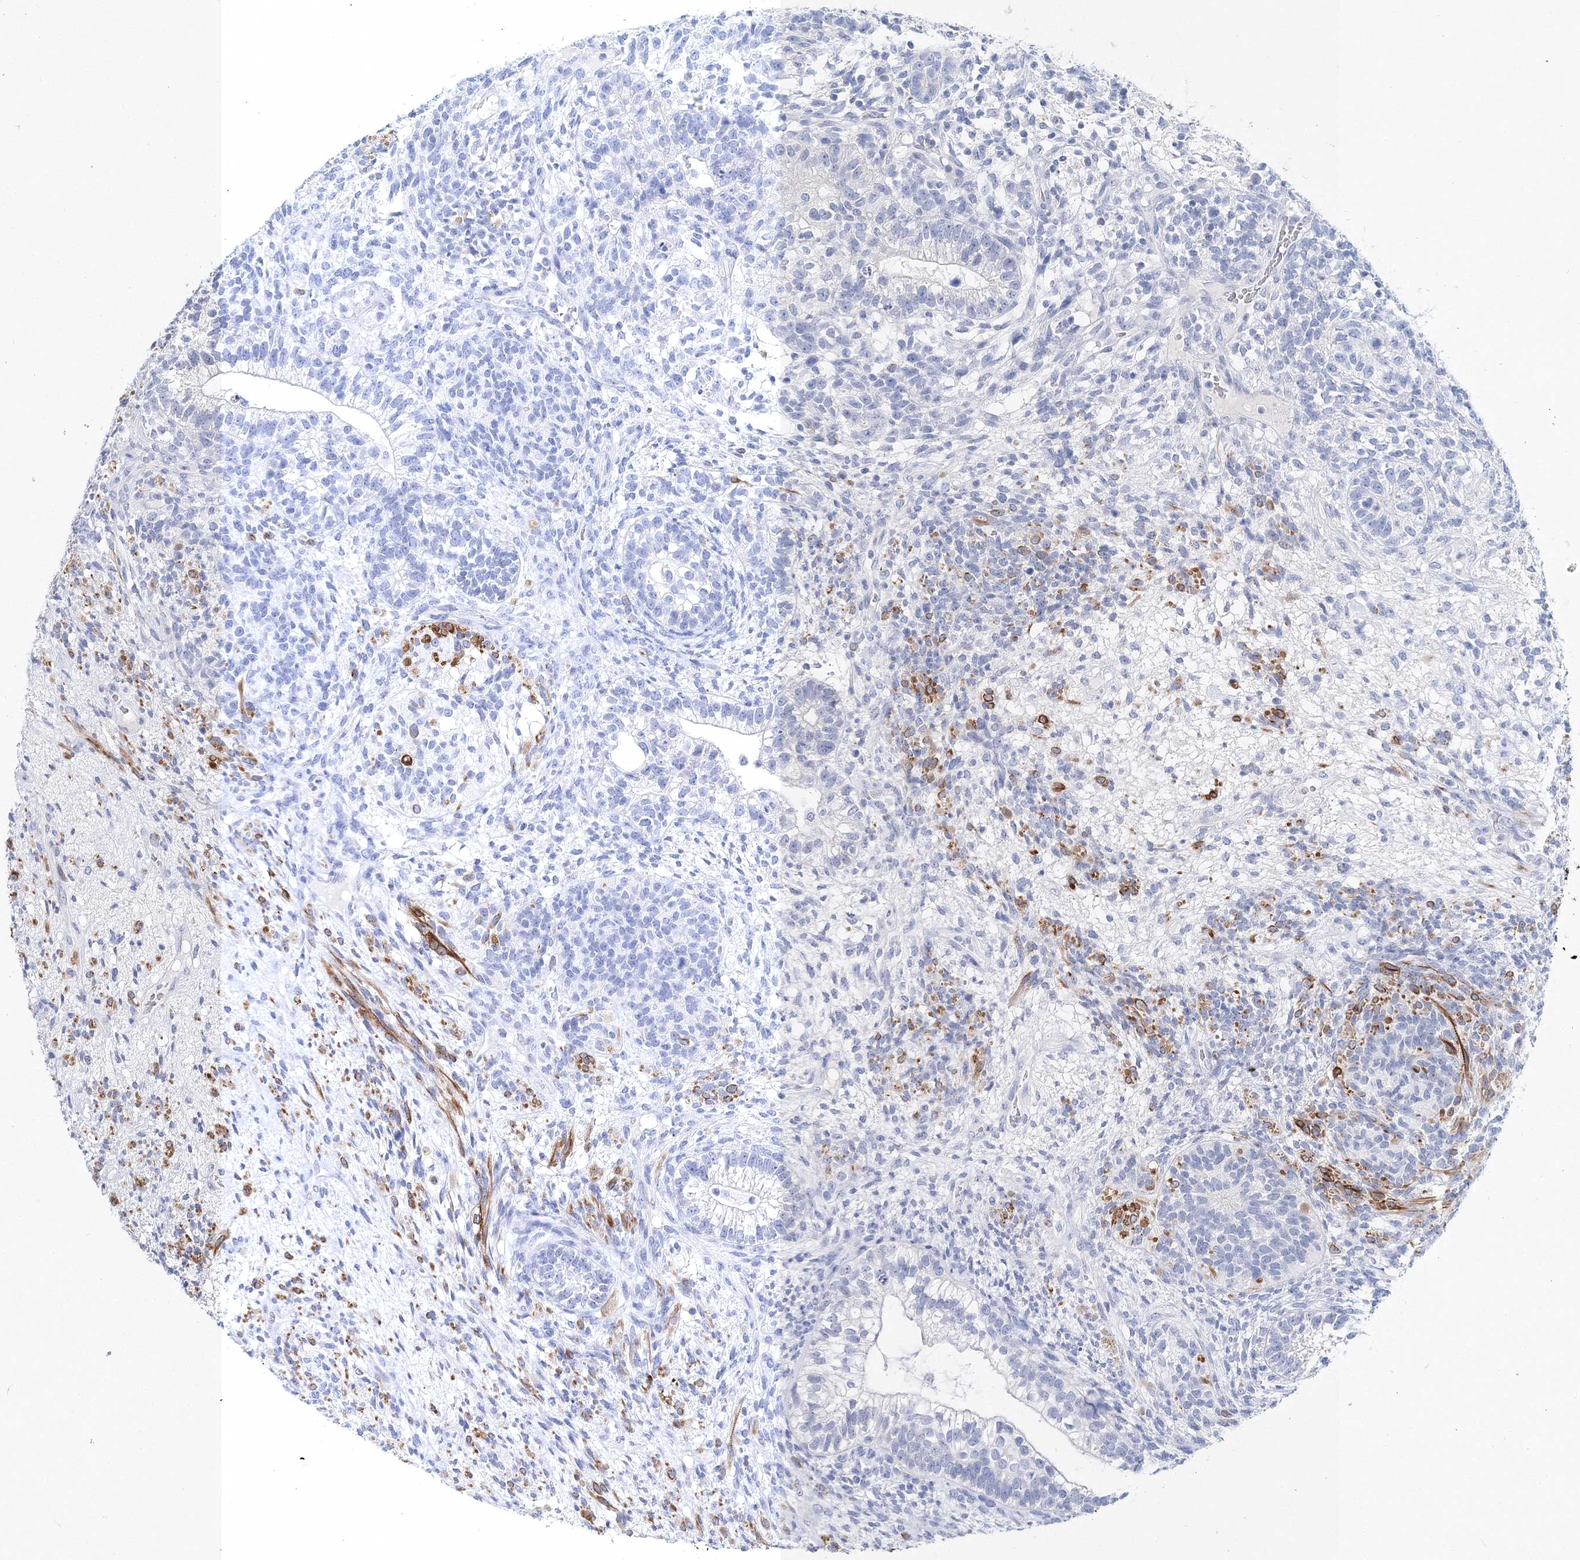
{"staining": {"intensity": "negative", "quantity": "none", "location": "none"}, "tissue": "testis cancer", "cell_type": "Tumor cells", "image_type": "cancer", "snomed": [{"axis": "morphology", "description": "Seminoma, NOS"}, {"axis": "morphology", "description": "Carcinoma, Embryonal, NOS"}, {"axis": "topography", "description": "Testis"}], "caption": "Tumor cells show no significant protein staining in testis seminoma. Nuclei are stained in blue.", "gene": "MYOZ2", "patient": {"sex": "male", "age": 28}}